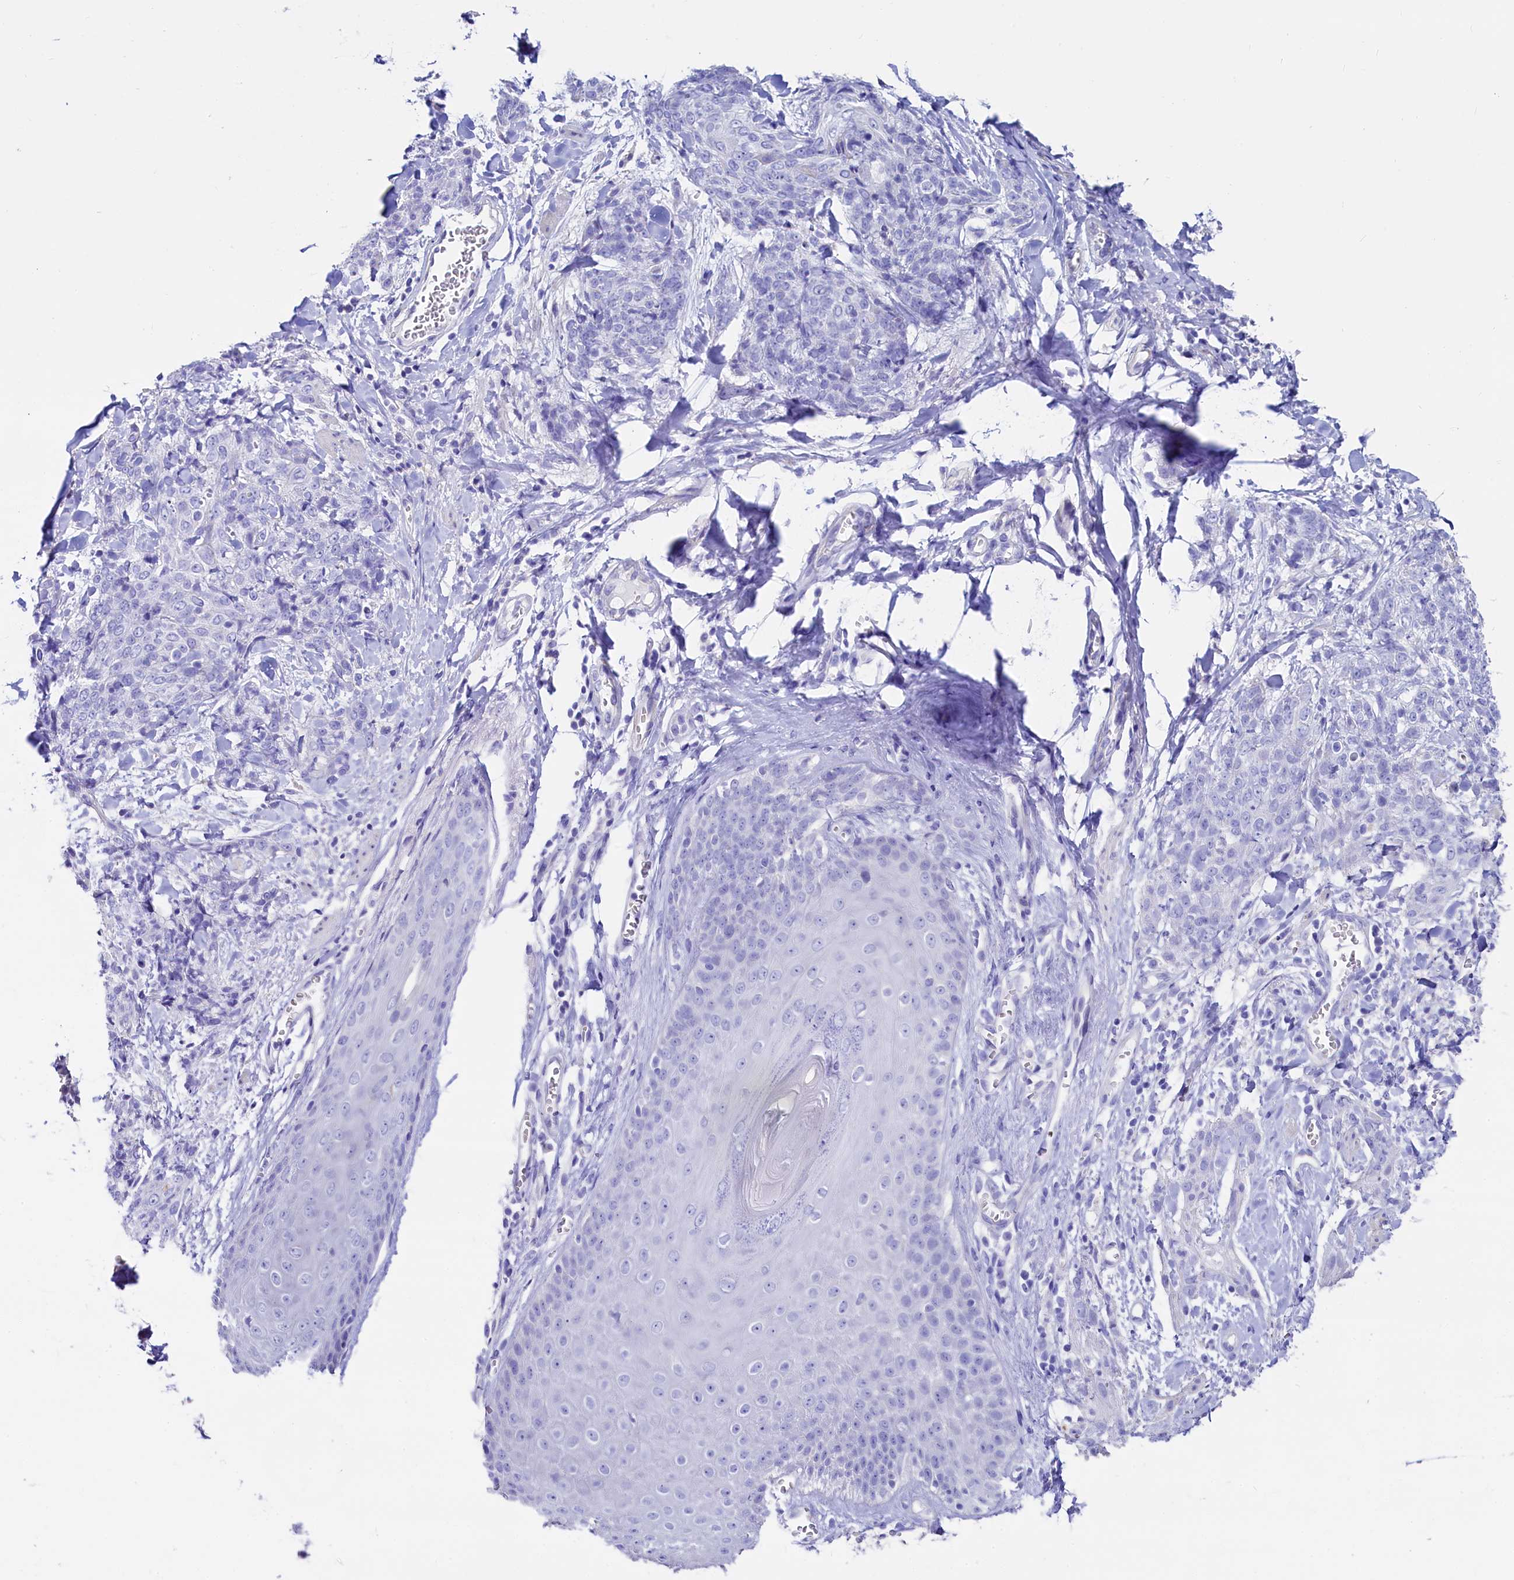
{"staining": {"intensity": "negative", "quantity": "none", "location": "none"}, "tissue": "skin cancer", "cell_type": "Tumor cells", "image_type": "cancer", "snomed": [{"axis": "morphology", "description": "Squamous cell carcinoma, NOS"}, {"axis": "topography", "description": "Skin"}, {"axis": "topography", "description": "Vulva"}], "caption": "High magnification brightfield microscopy of skin cancer (squamous cell carcinoma) stained with DAB (brown) and counterstained with hematoxylin (blue): tumor cells show no significant positivity.", "gene": "RBP3", "patient": {"sex": "female", "age": 85}}